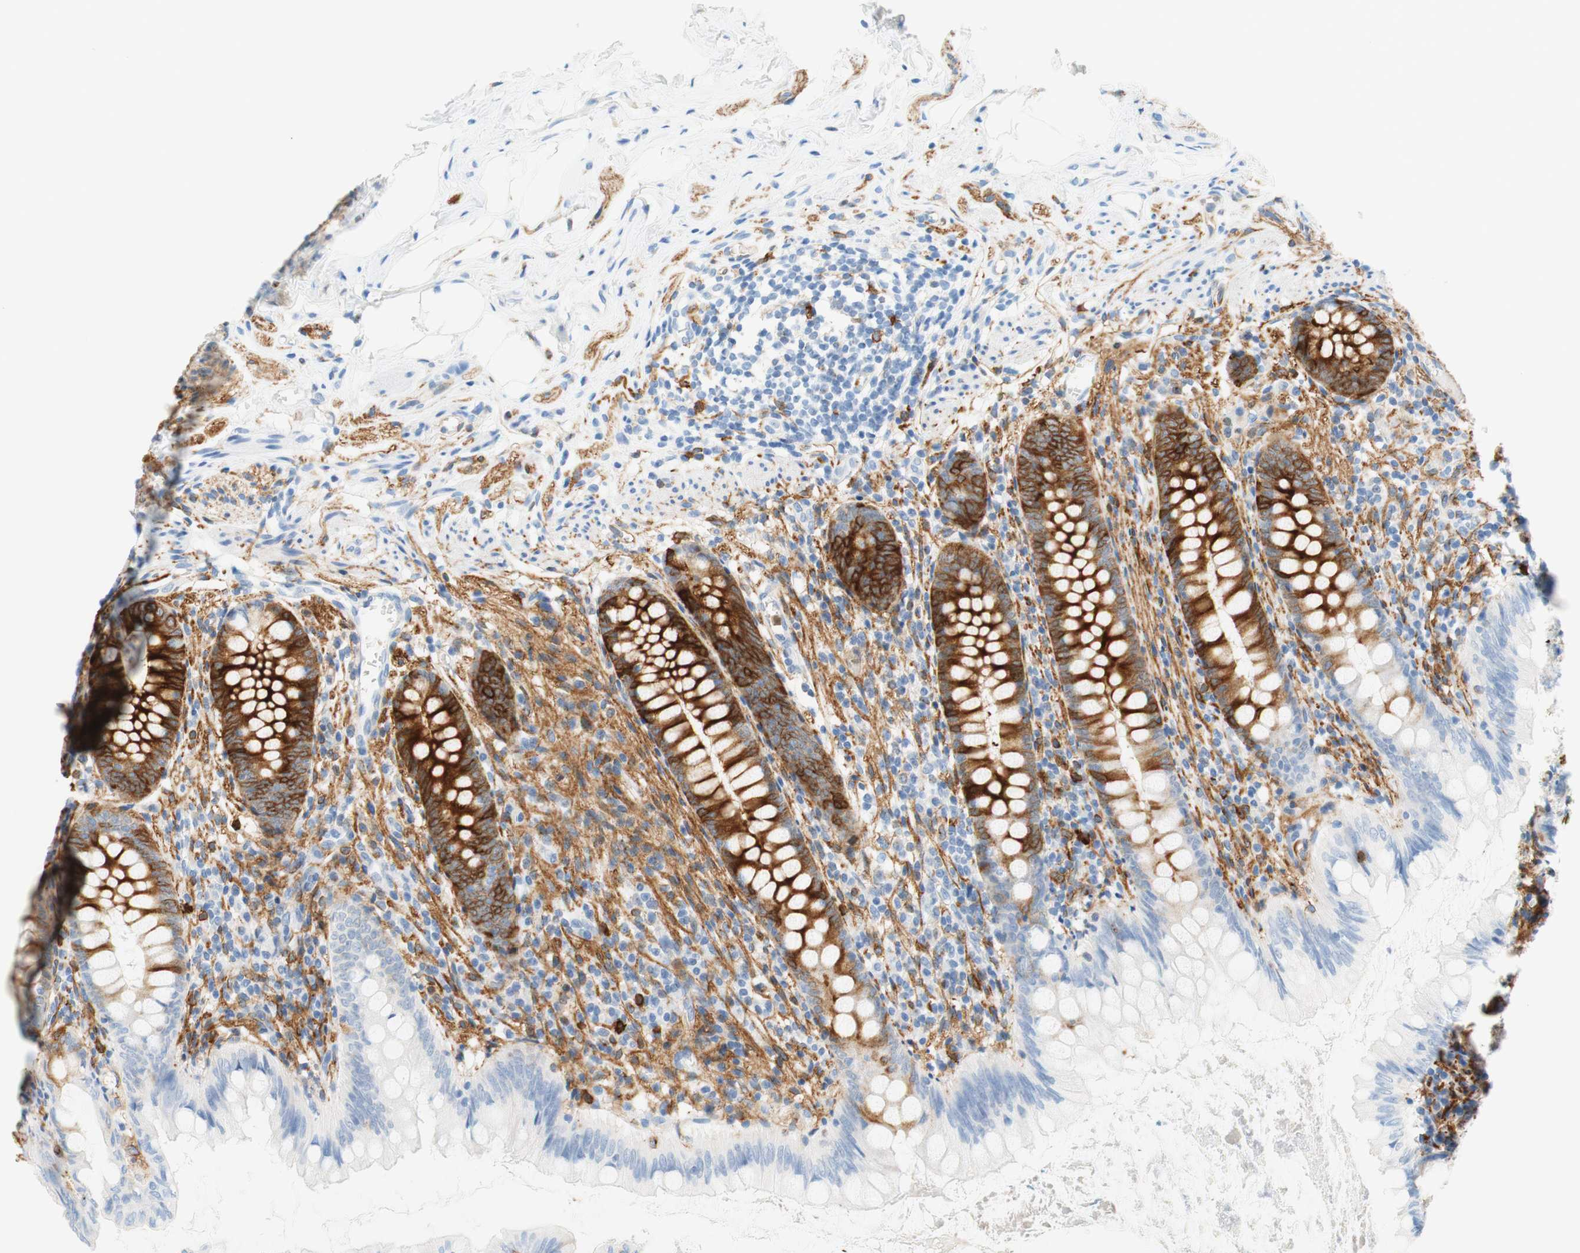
{"staining": {"intensity": "strong", "quantity": "25%-75%", "location": "cytoplasmic/membranous"}, "tissue": "appendix", "cell_type": "Glandular cells", "image_type": "normal", "snomed": [{"axis": "morphology", "description": "Normal tissue, NOS"}, {"axis": "topography", "description": "Appendix"}], "caption": "Appendix stained for a protein shows strong cytoplasmic/membranous positivity in glandular cells. The staining was performed using DAB, with brown indicating positive protein expression. Nuclei are stained blue with hematoxylin.", "gene": "STMN1", "patient": {"sex": "female", "age": 77}}